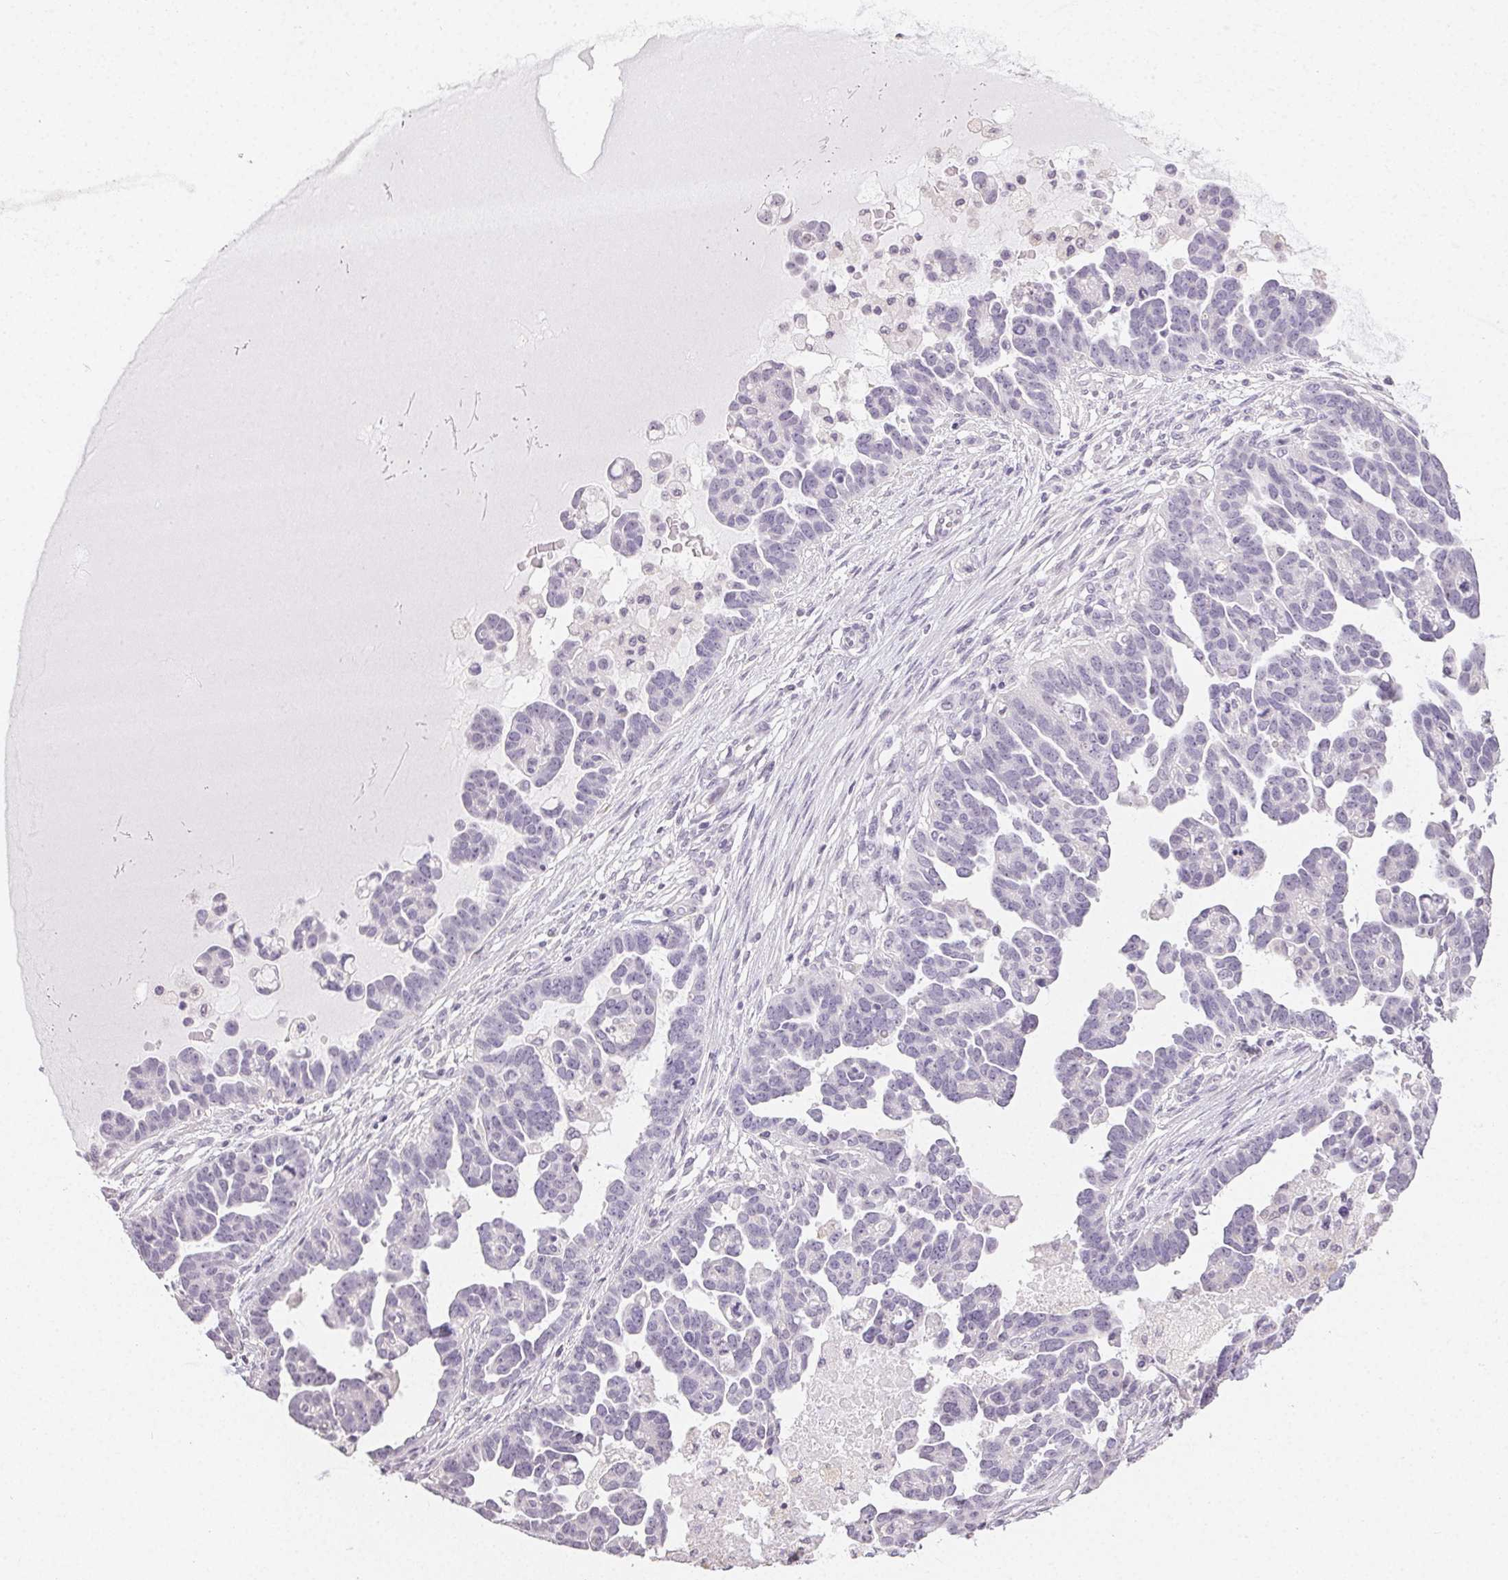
{"staining": {"intensity": "negative", "quantity": "none", "location": "none"}, "tissue": "ovarian cancer", "cell_type": "Tumor cells", "image_type": "cancer", "snomed": [{"axis": "morphology", "description": "Cystadenocarcinoma, serous, NOS"}, {"axis": "topography", "description": "Ovary"}], "caption": "High magnification brightfield microscopy of ovarian cancer stained with DAB (3,3'-diaminobenzidine) (brown) and counterstained with hematoxylin (blue): tumor cells show no significant expression. Nuclei are stained in blue.", "gene": "TMEM174", "patient": {"sex": "female", "age": 54}}